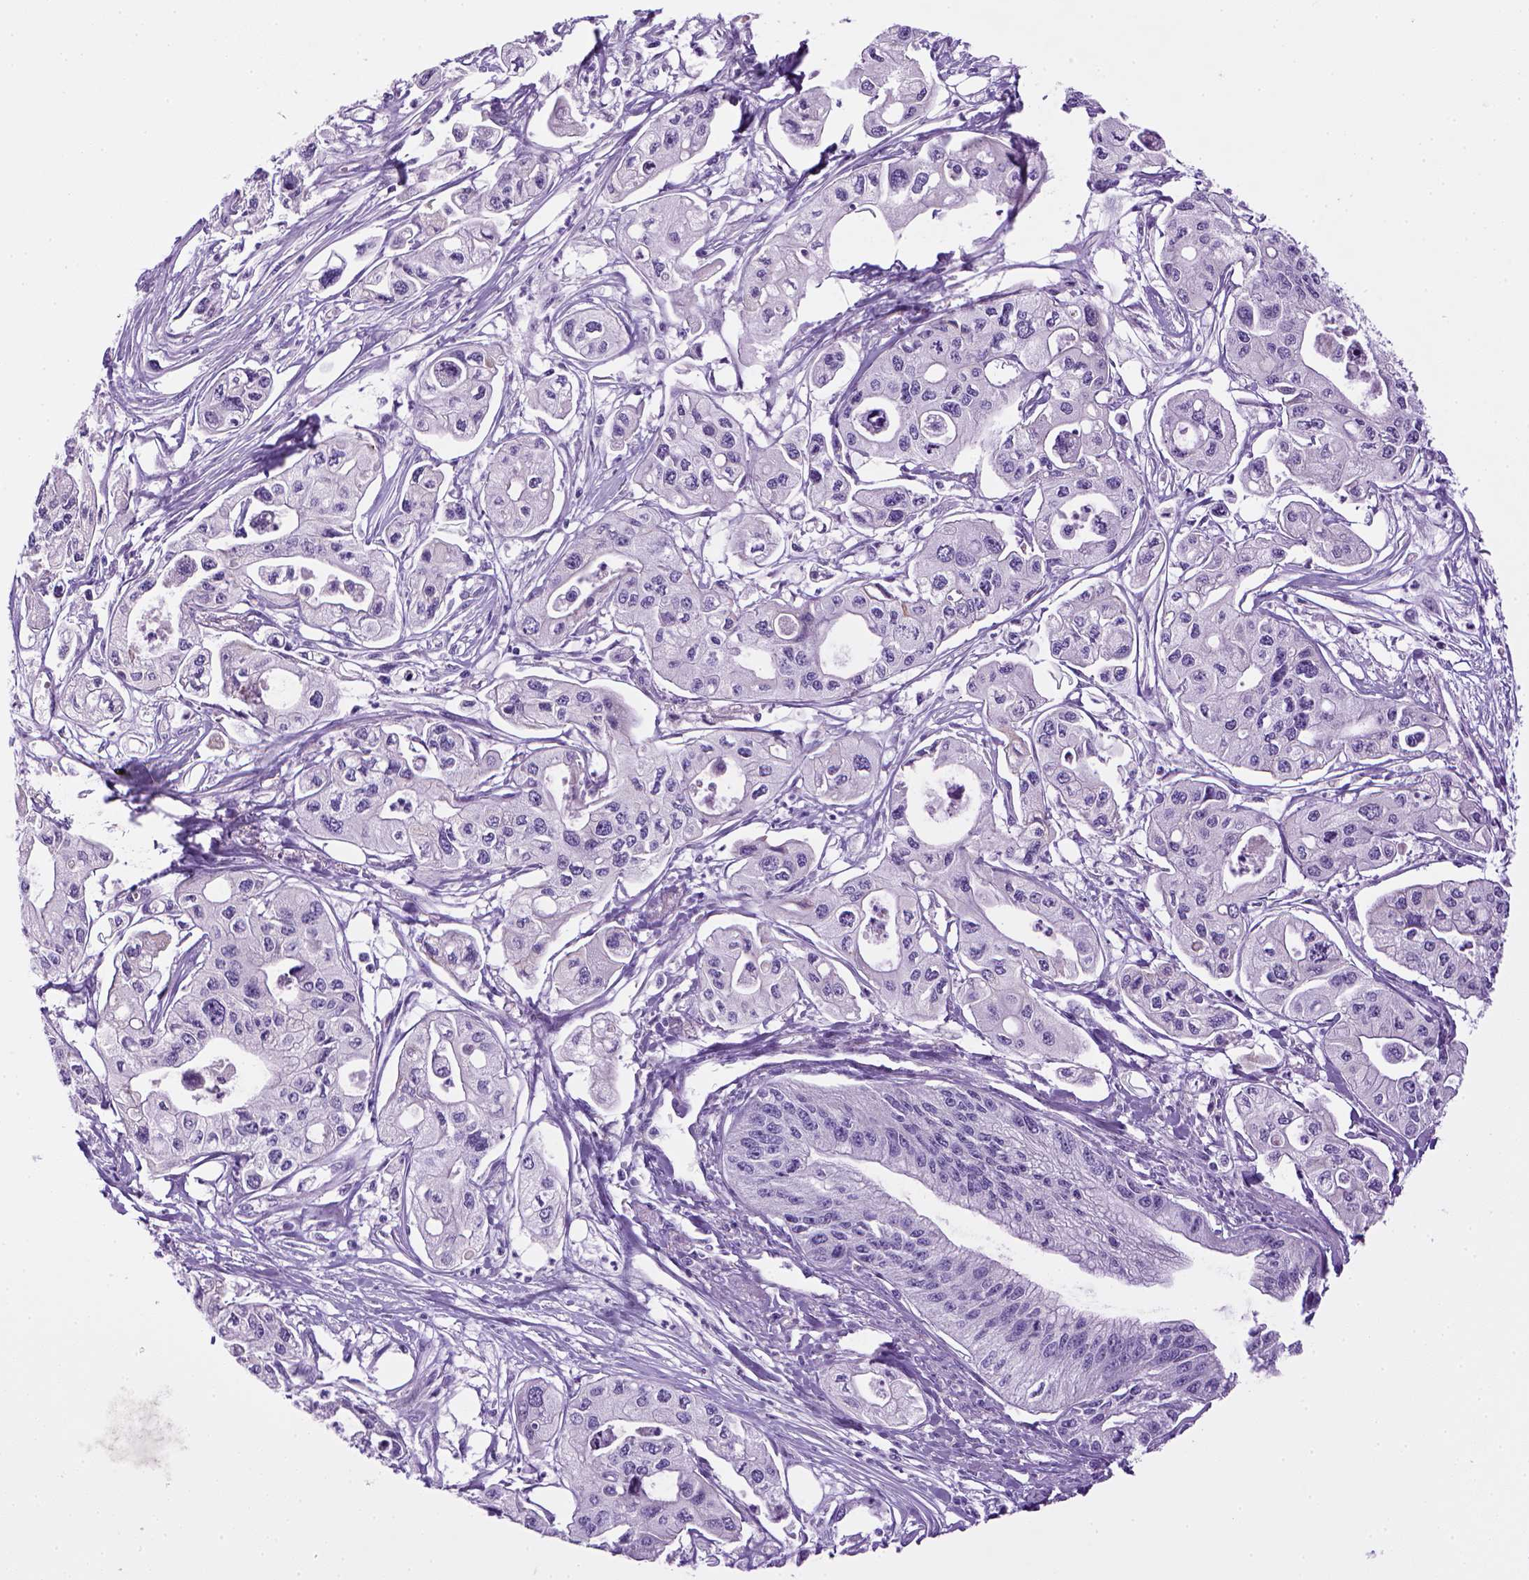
{"staining": {"intensity": "negative", "quantity": "none", "location": "none"}, "tissue": "pancreatic cancer", "cell_type": "Tumor cells", "image_type": "cancer", "snomed": [{"axis": "morphology", "description": "Adenocarcinoma, NOS"}, {"axis": "topography", "description": "Pancreas"}], "caption": "Image shows no significant protein positivity in tumor cells of pancreatic cancer.", "gene": "SGCG", "patient": {"sex": "male", "age": 70}}